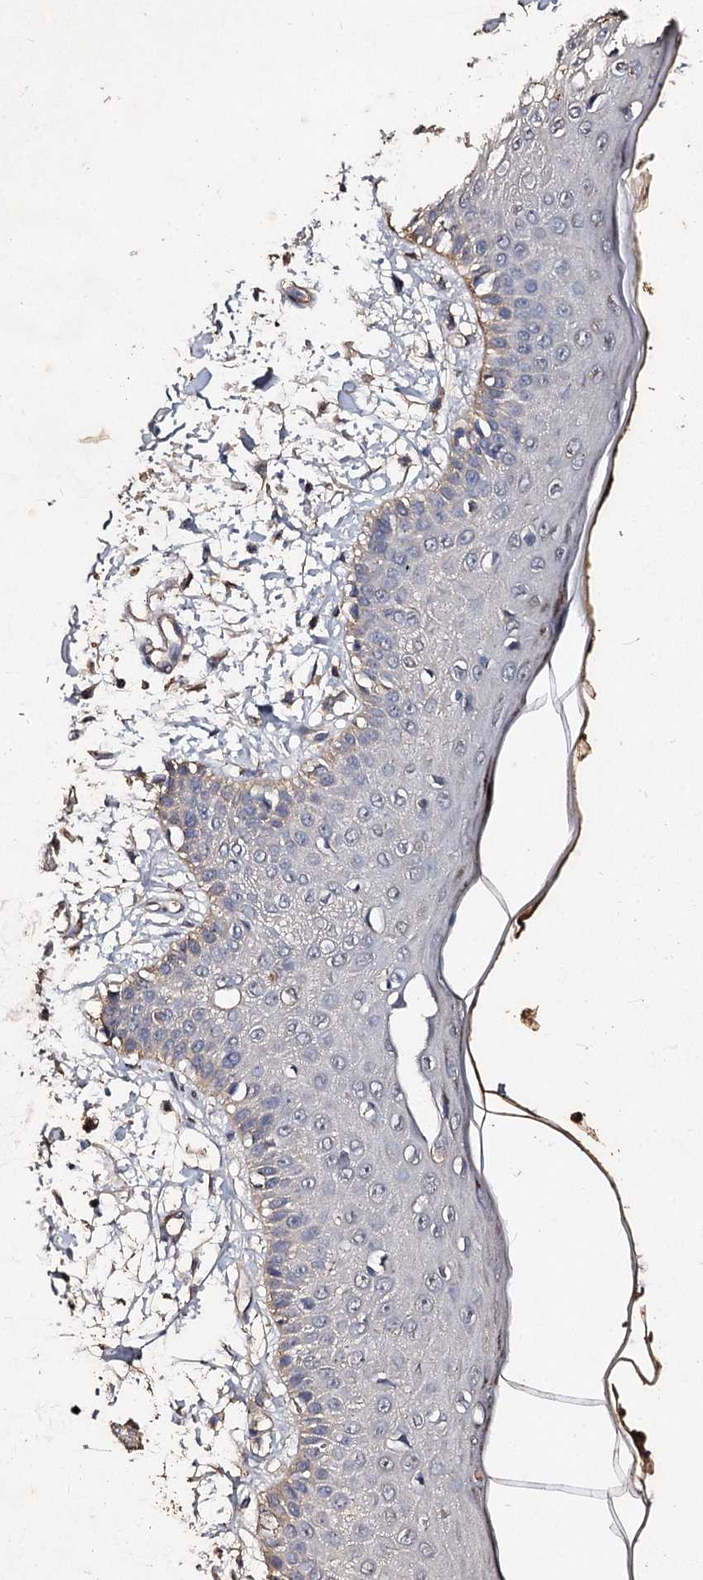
{"staining": {"intensity": "moderate", "quantity": ">75%", "location": "cytoplasmic/membranous"}, "tissue": "skin", "cell_type": "Fibroblasts", "image_type": "normal", "snomed": [{"axis": "morphology", "description": "Normal tissue, NOS"}, {"axis": "morphology", "description": "Squamous cell carcinoma, NOS"}, {"axis": "topography", "description": "Skin"}, {"axis": "topography", "description": "Peripheral nerve tissue"}], "caption": "Skin stained for a protein (brown) shows moderate cytoplasmic/membranous positive expression in approximately >75% of fibroblasts.", "gene": "VPS36", "patient": {"sex": "male", "age": 83}}